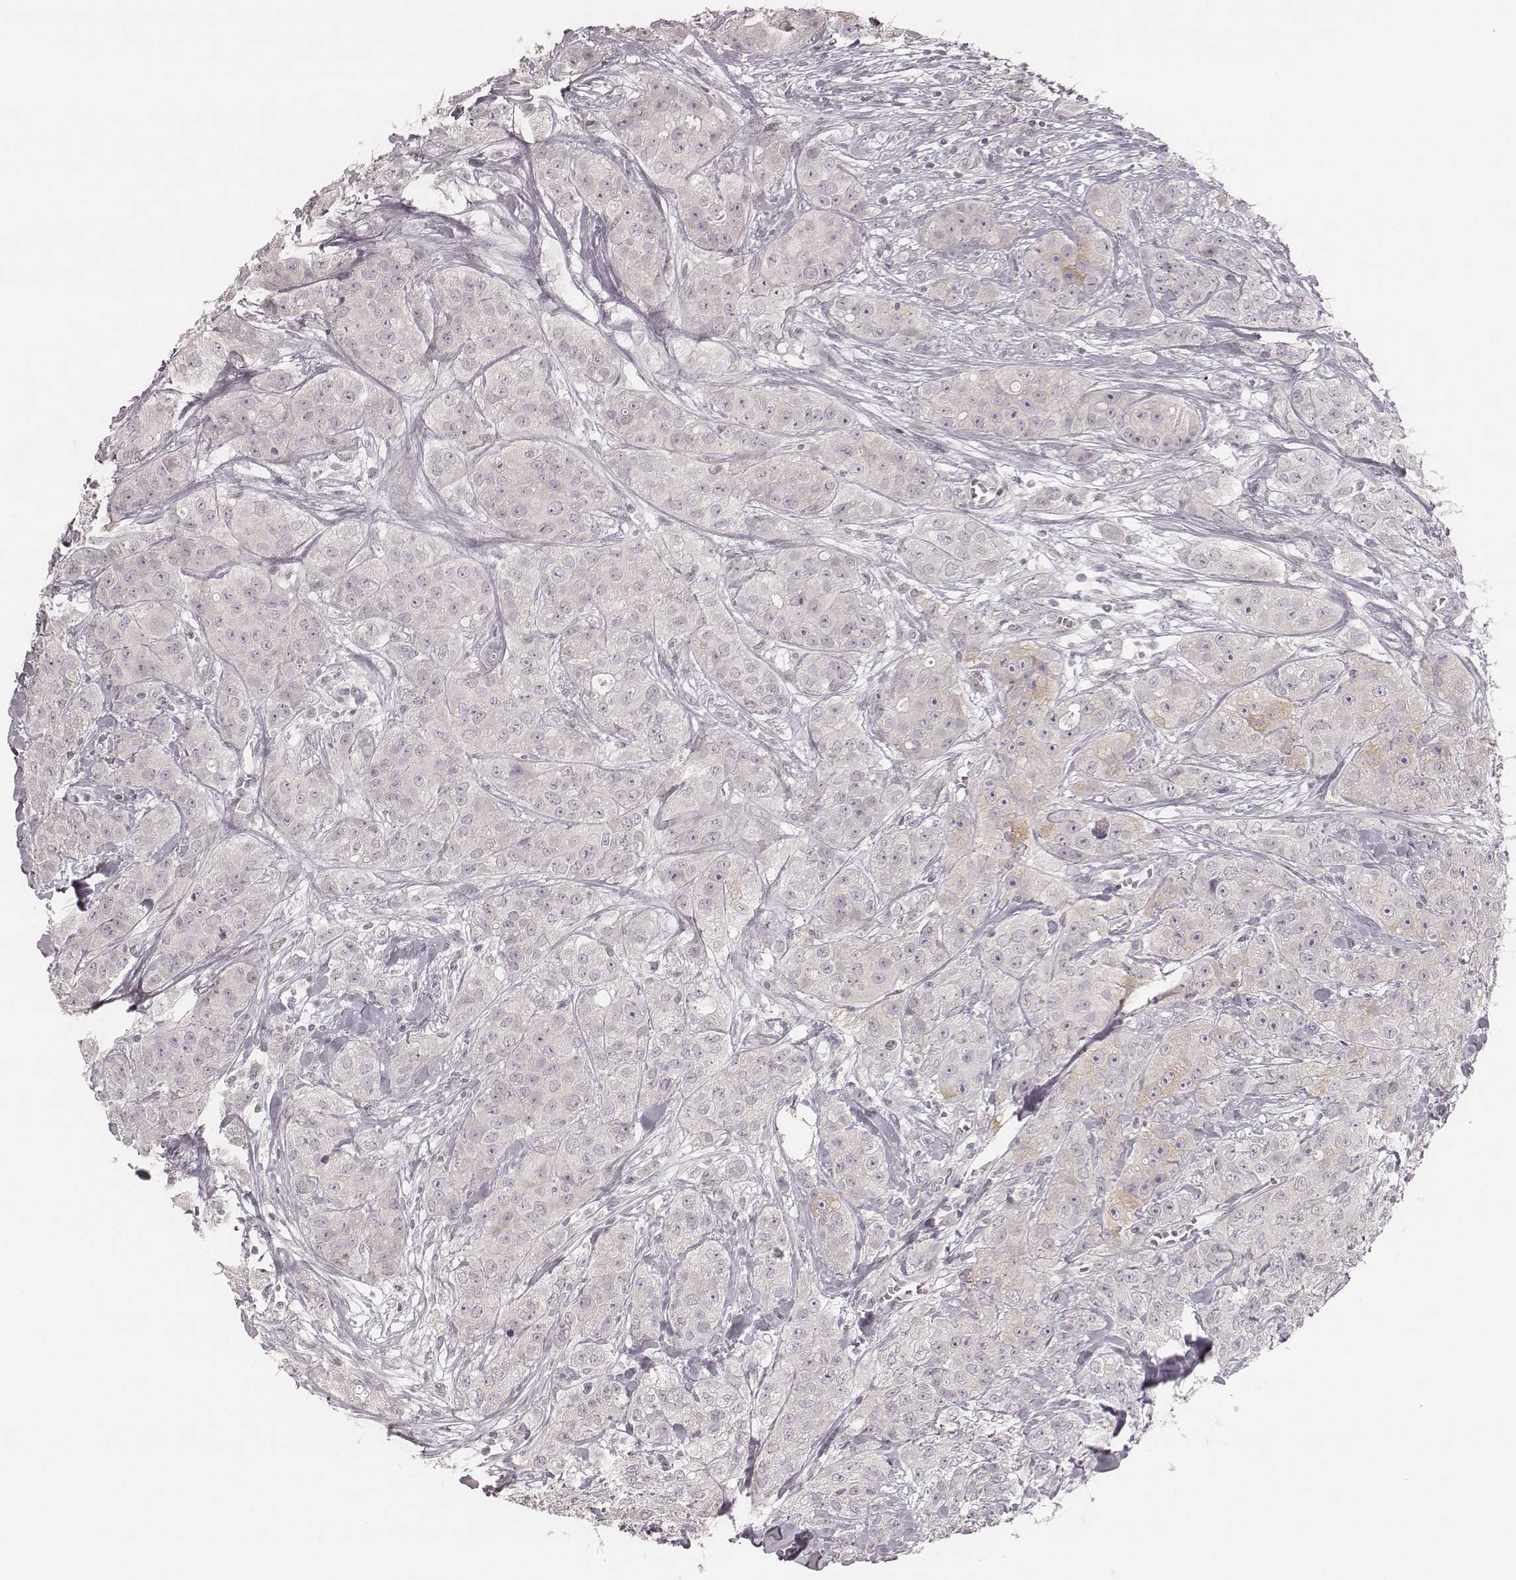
{"staining": {"intensity": "negative", "quantity": "none", "location": "none"}, "tissue": "breast cancer", "cell_type": "Tumor cells", "image_type": "cancer", "snomed": [{"axis": "morphology", "description": "Duct carcinoma"}, {"axis": "topography", "description": "Breast"}], "caption": "The micrograph displays no significant positivity in tumor cells of breast cancer (infiltrating ductal carcinoma).", "gene": "ACACB", "patient": {"sex": "female", "age": 43}}